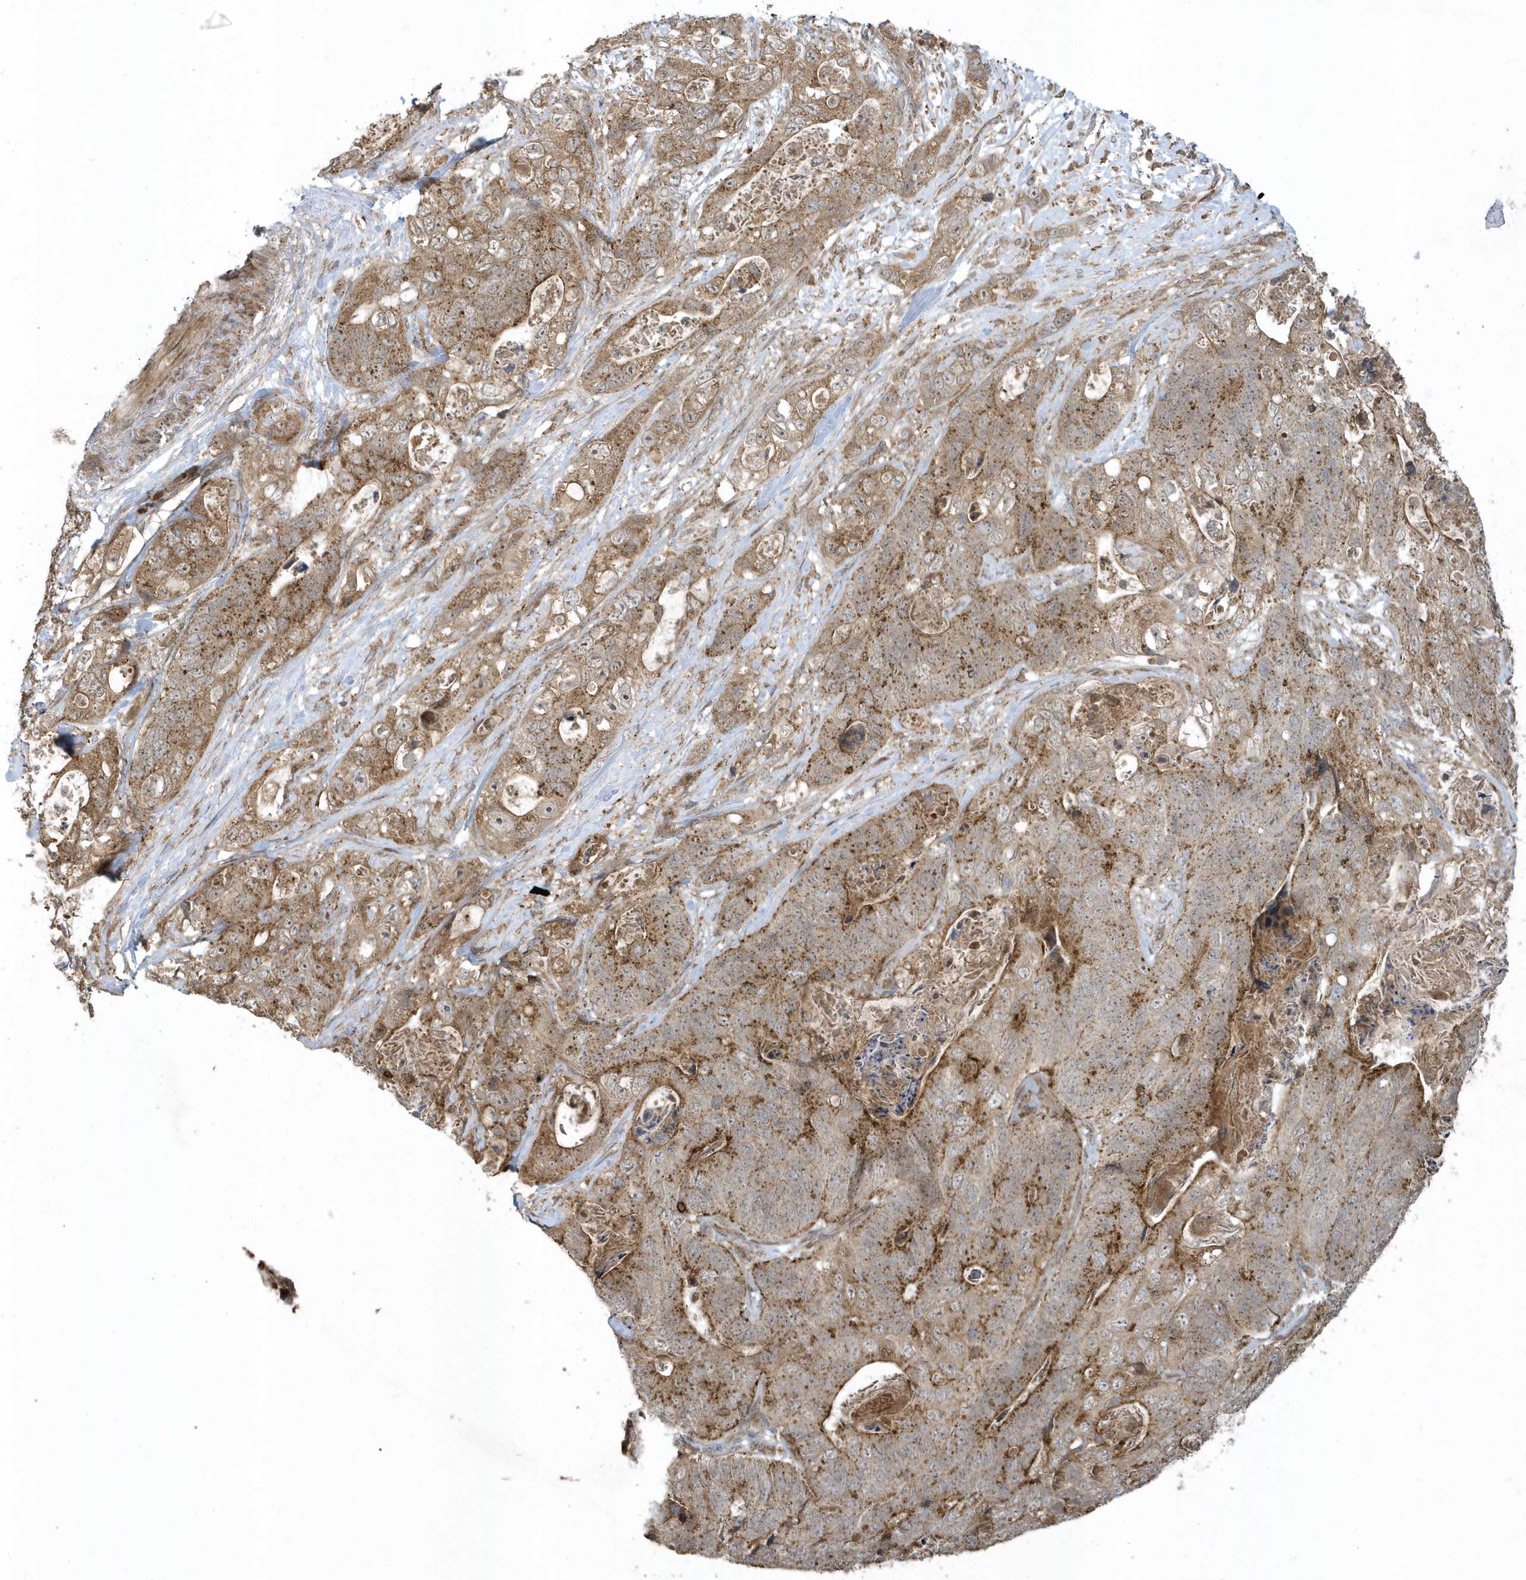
{"staining": {"intensity": "moderate", "quantity": ">75%", "location": "cytoplasmic/membranous"}, "tissue": "stomach cancer", "cell_type": "Tumor cells", "image_type": "cancer", "snomed": [{"axis": "morphology", "description": "Adenocarcinoma, NOS"}, {"axis": "topography", "description": "Stomach"}], "caption": "Brown immunohistochemical staining in adenocarcinoma (stomach) exhibits moderate cytoplasmic/membranous positivity in about >75% of tumor cells.", "gene": "STAMBP", "patient": {"sex": "female", "age": 89}}